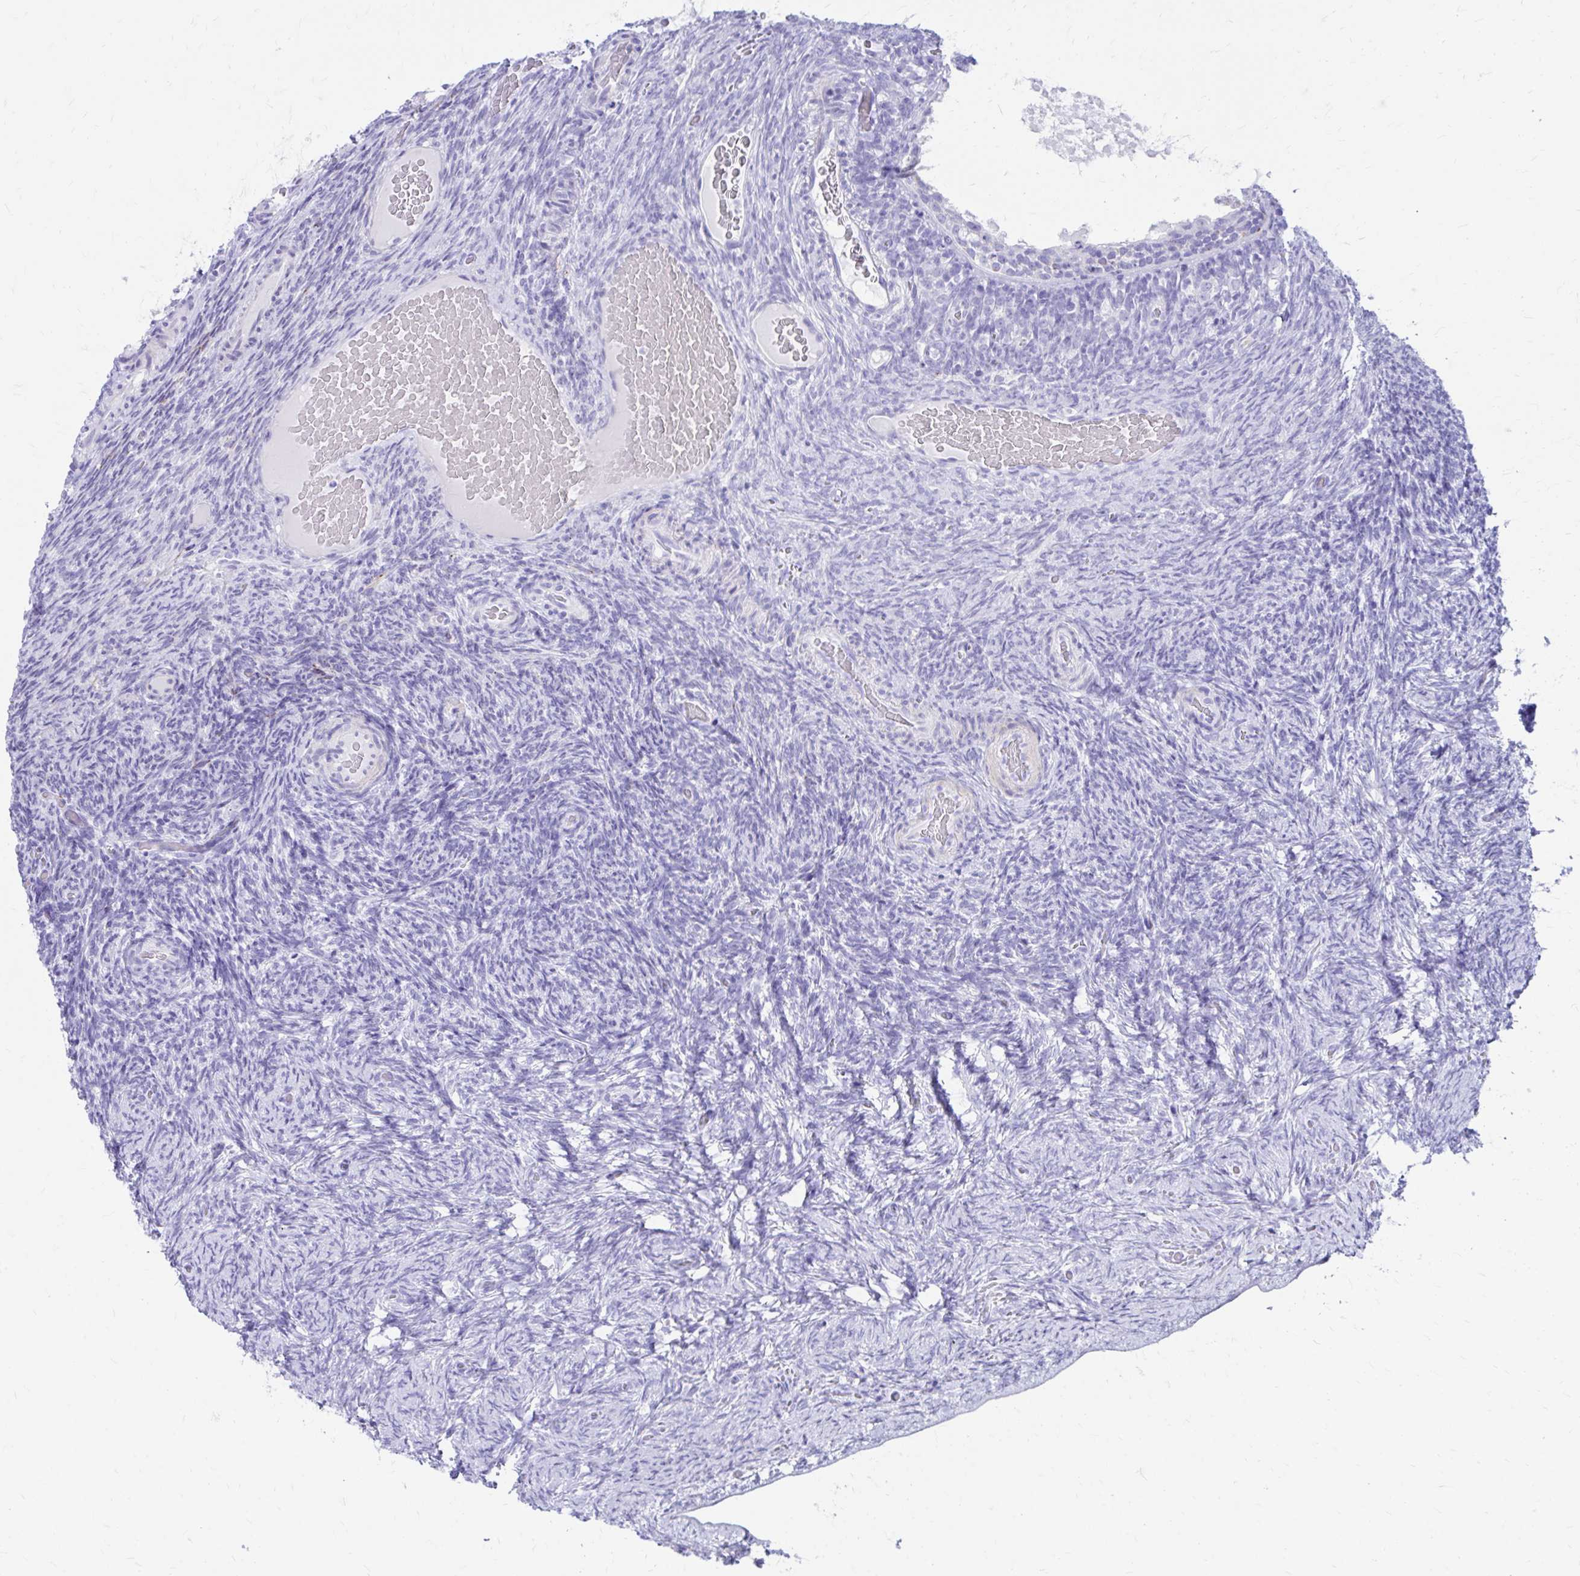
{"staining": {"intensity": "negative", "quantity": "none", "location": "none"}, "tissue": "ovary", "cell_type": "Ovarian stroma cells", "image_type": "normal", "snomed": [{"axis": "morphology", "description": "Normal tissue, NOS"}, {"axis": "topography", "description": "Ovary"}], "caption": "Protein analysis of benign ovary reveals no significant staining in ovarian stroma cells. The staining is performed using DAB brown chromogen with nuclei counter-stained in using hematoxylin.", "gene": "ZNF699", "patient": {"sex": "female", "age": 34}}